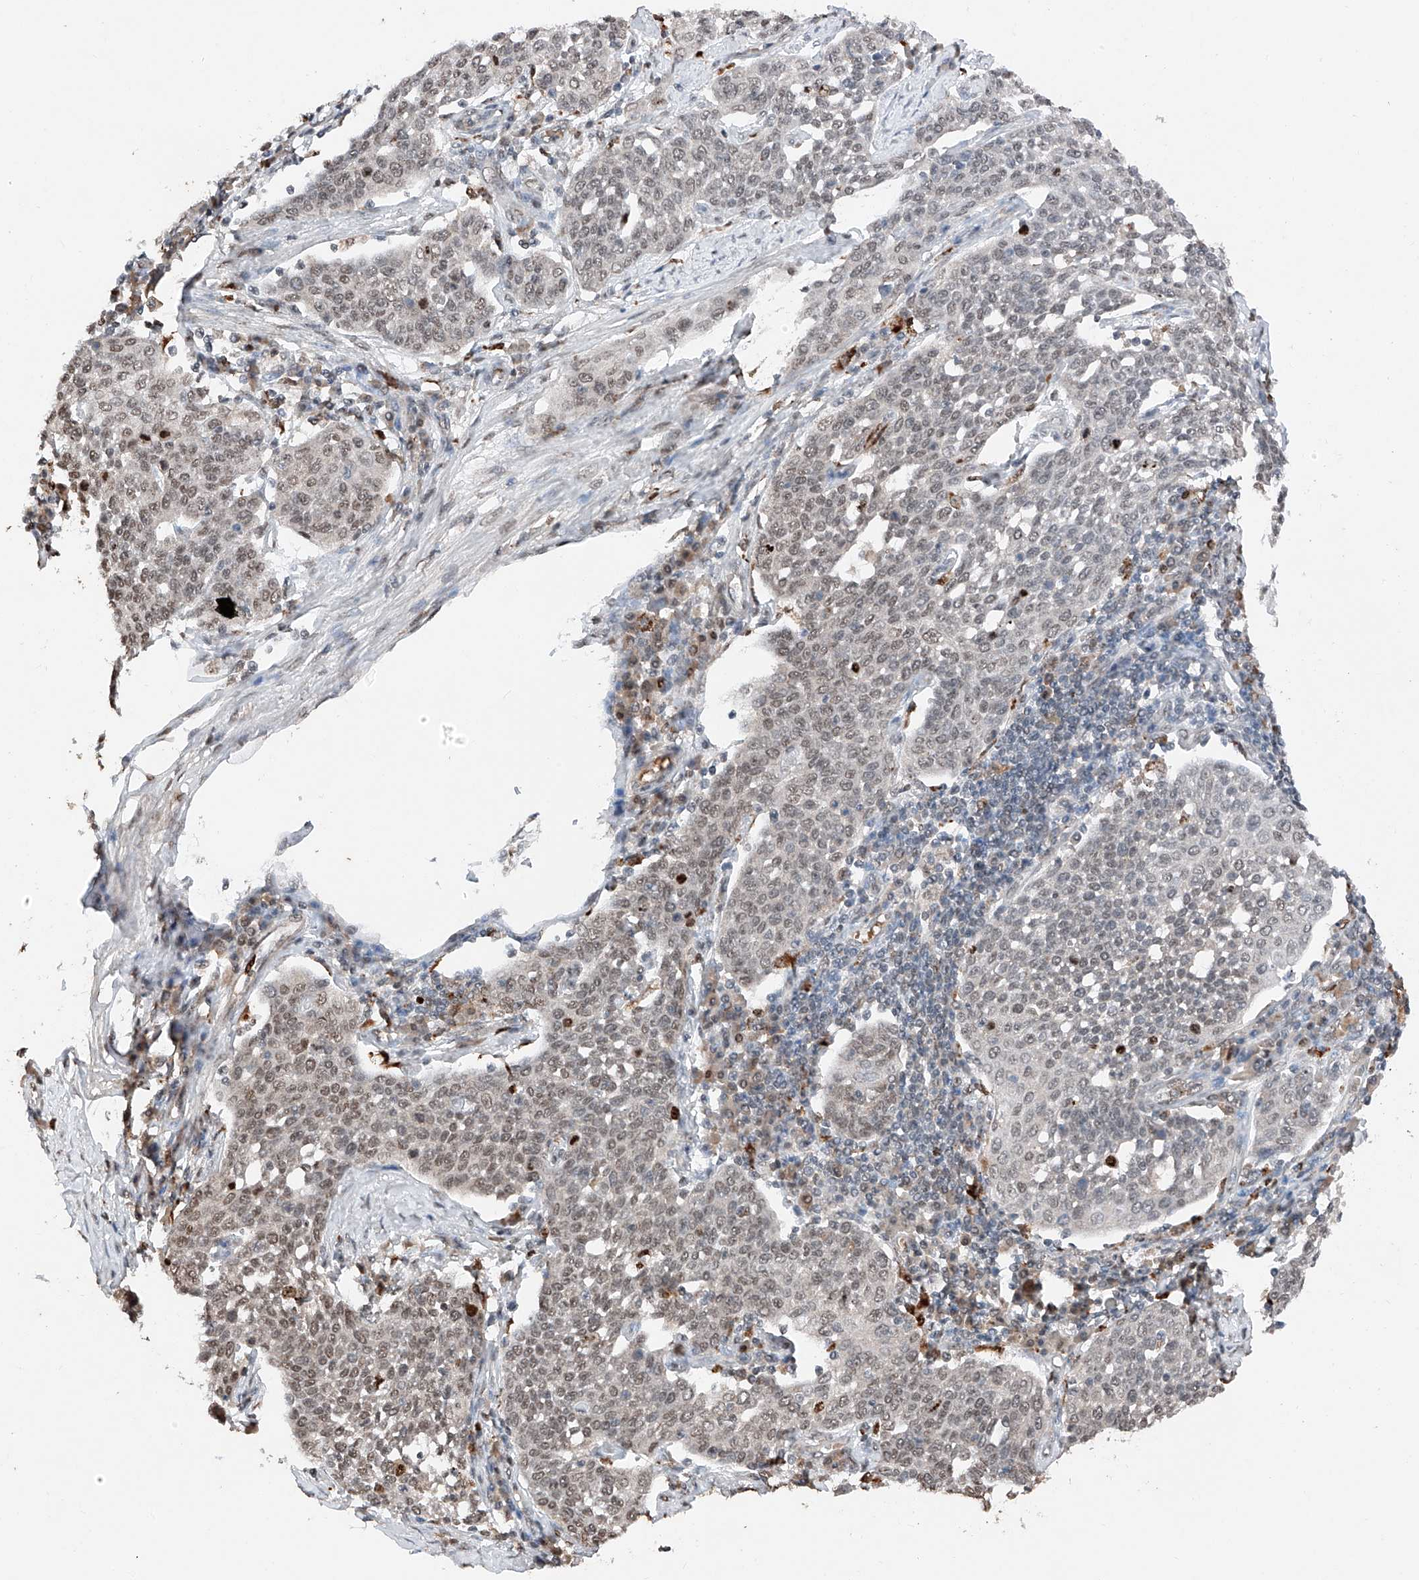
{"staining": {"intensity": "weak", "quantity": "25%-75%", "location": "nuclear"}, "tissue": "cervical cancer", "cell_type": "Tumor cells", "image_type": "cancer", "snomed": [{"axis": "morphology", "description": "Squamous cell carcinoma, NOS"}, {"axis": "topography", "description": "Cervix"}], "caption": "Cervical cancer stained for a protein shows weak nuclear positivity in tumor cells.", "gene": "TBX4", "patient": {"sex": "female", "age": 34}}